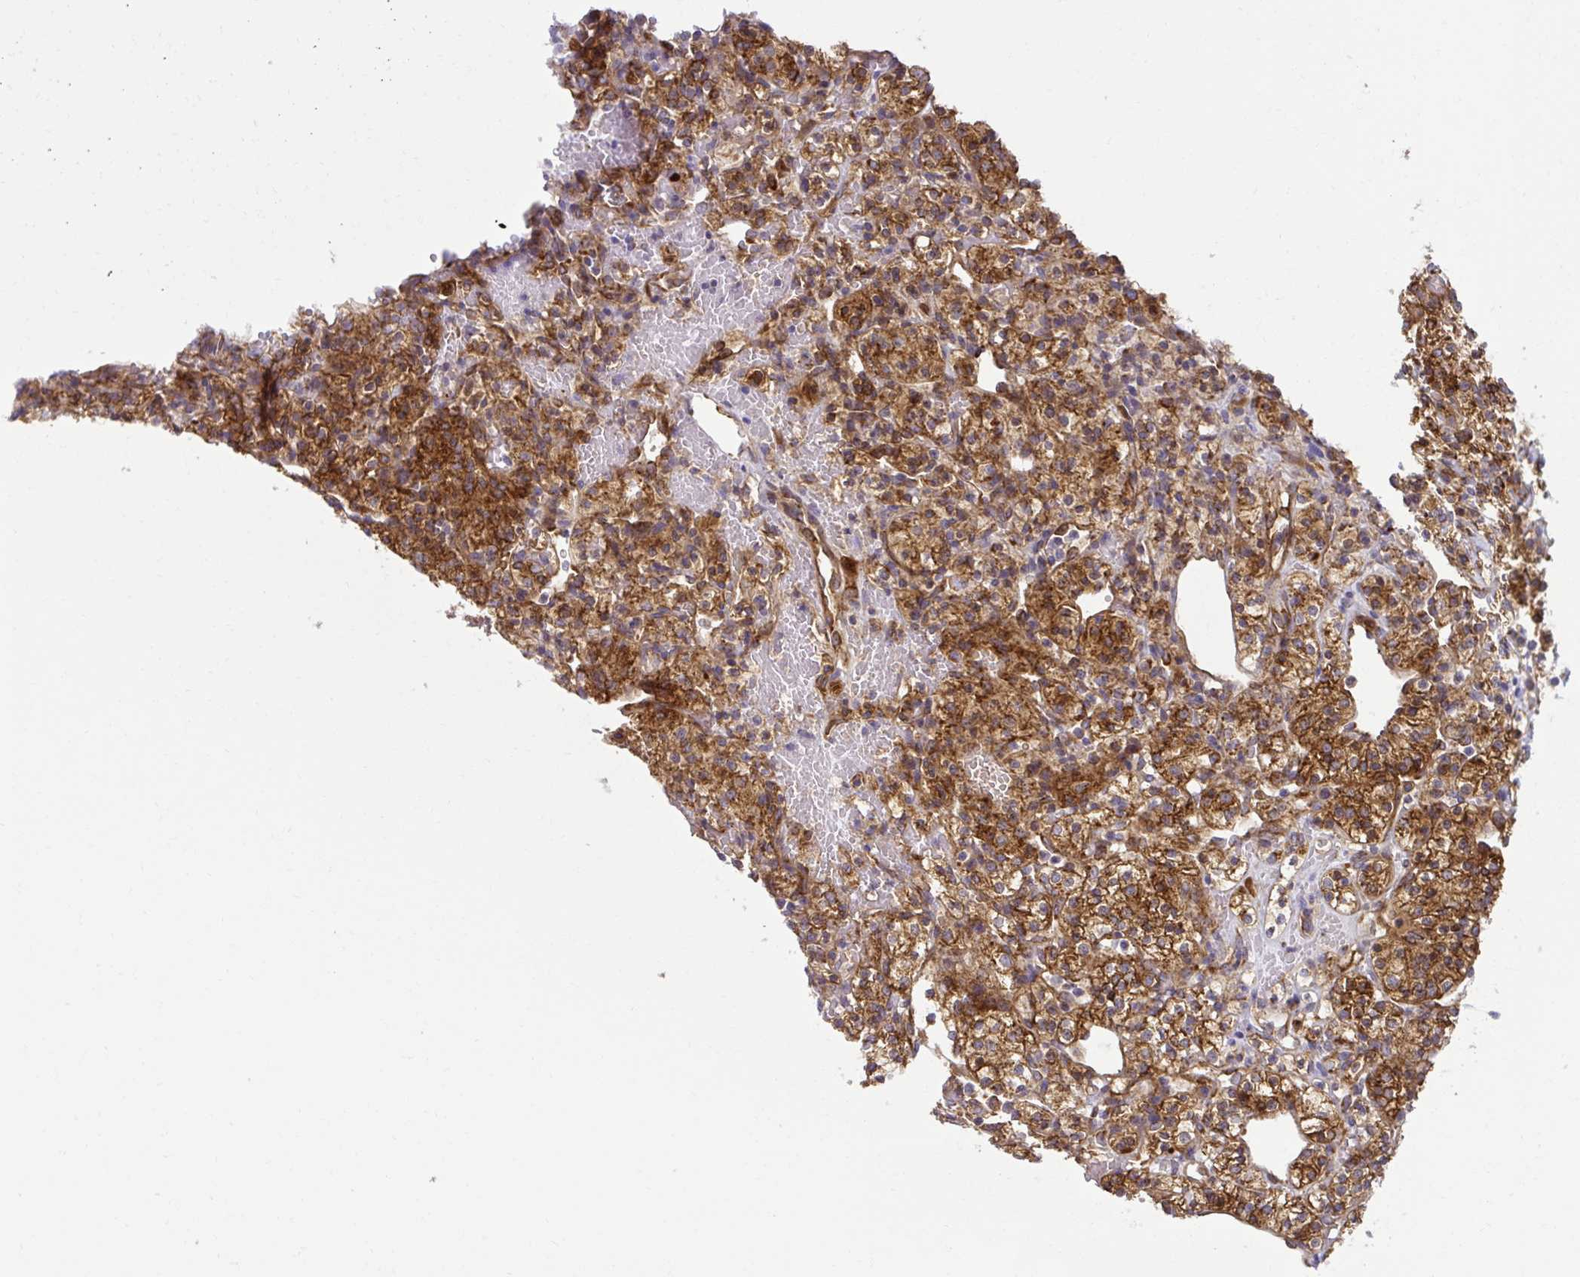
{"staining": {"intensity": "strong", "quantity": ">75%", "location": "cytoplasmic/membranous"}, "tissue": "renal cancer", "cell_type": "Tumor cells", "image_type": "cancer", "snomed": [{"axis": "morphology", "description": "Adenocarcinoma, NOS"}, {"axis": "topography", "description": "Kidney"}], "caption": "Renal cancer (adenocarcinoma) was stained to show a protein in brown. There is high levels of strong cytoplasmic/membranous staining in about >75% of tumor cells. Using DAB (3,3'-diaminobenzidine) (brown) and hematoxylin (blue) stains, captured at high magnification using brightfield microscopy.", "gene": "LIMS1", "patient": {"sex": "female", "age": 60}}